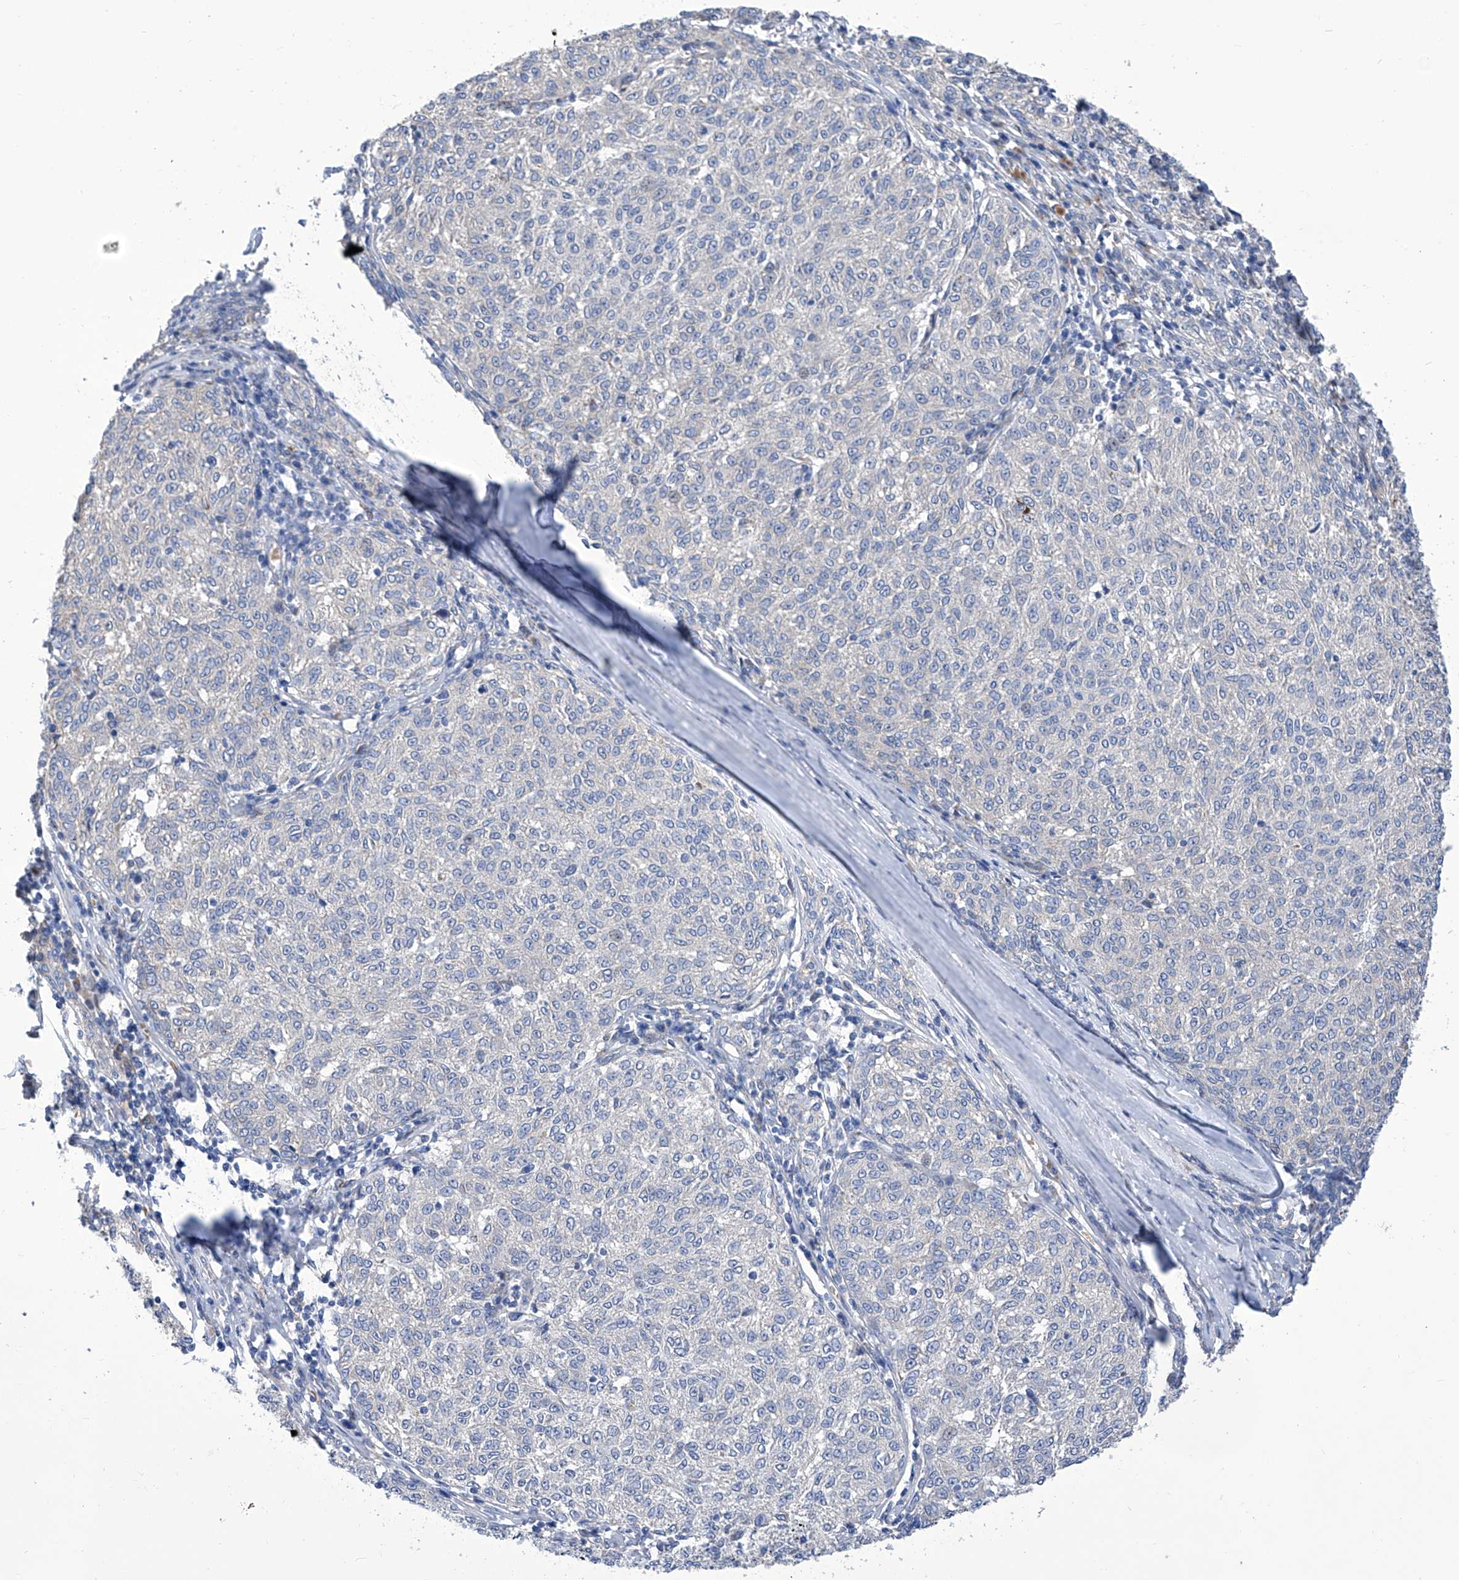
{"staining": {"intensity": "negative", "quantity": "none", "location": "none"}, "tissue": "melanoma", "cell_type": "Tumor cells", "image_type": "cancer", "snomed": [{"axis": "morphology", "description": "Malignant melanoma, NOS"}, {"axis": "topography", "description": "Skin"}], "caption": "Tumor cells are negative for brown protein staining in melanoma.", "gene": "TJAP1", "patient": {"sex": "female", "age": 72}}